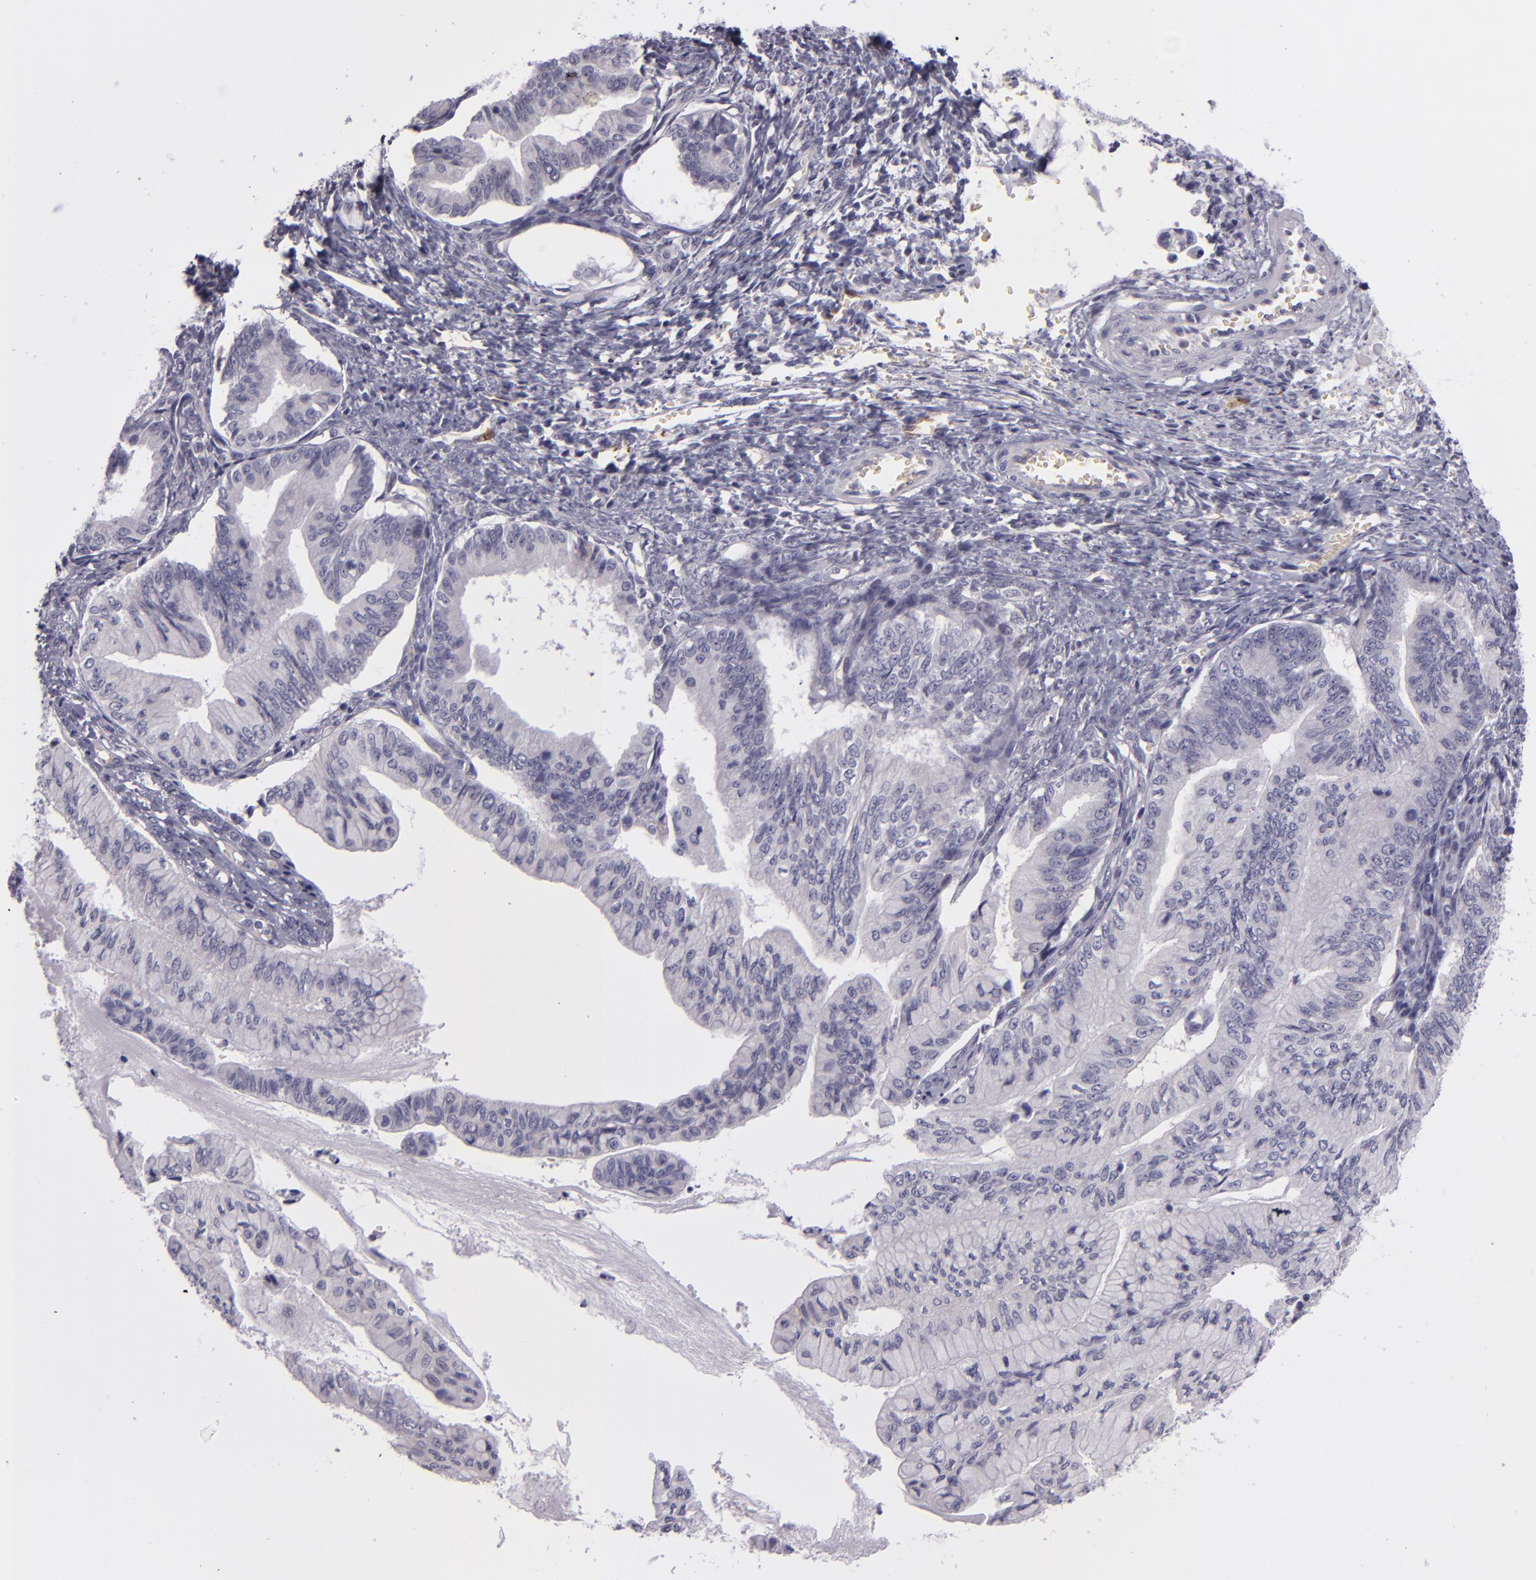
{"staining": {"intensity": "negative", "quantity": "none", "location": "none"}, "tissue": "ovarian cancer", "cell_type": "Tumor cells", "image_type": "cancer", "snomed": [{"axis": "morphology", "description": "Cystadenocarcinoma, mucinous, NOS"}, {"axis": "topography", "description": "Ovary"}], "caption": "Human mucinous cystadenocarcinoma (ovarian) stained for a protein using IHC exhibits no staining in tumor cells.", "gene": "SNCB", "patient": {"sex": "female", "age": 36}}